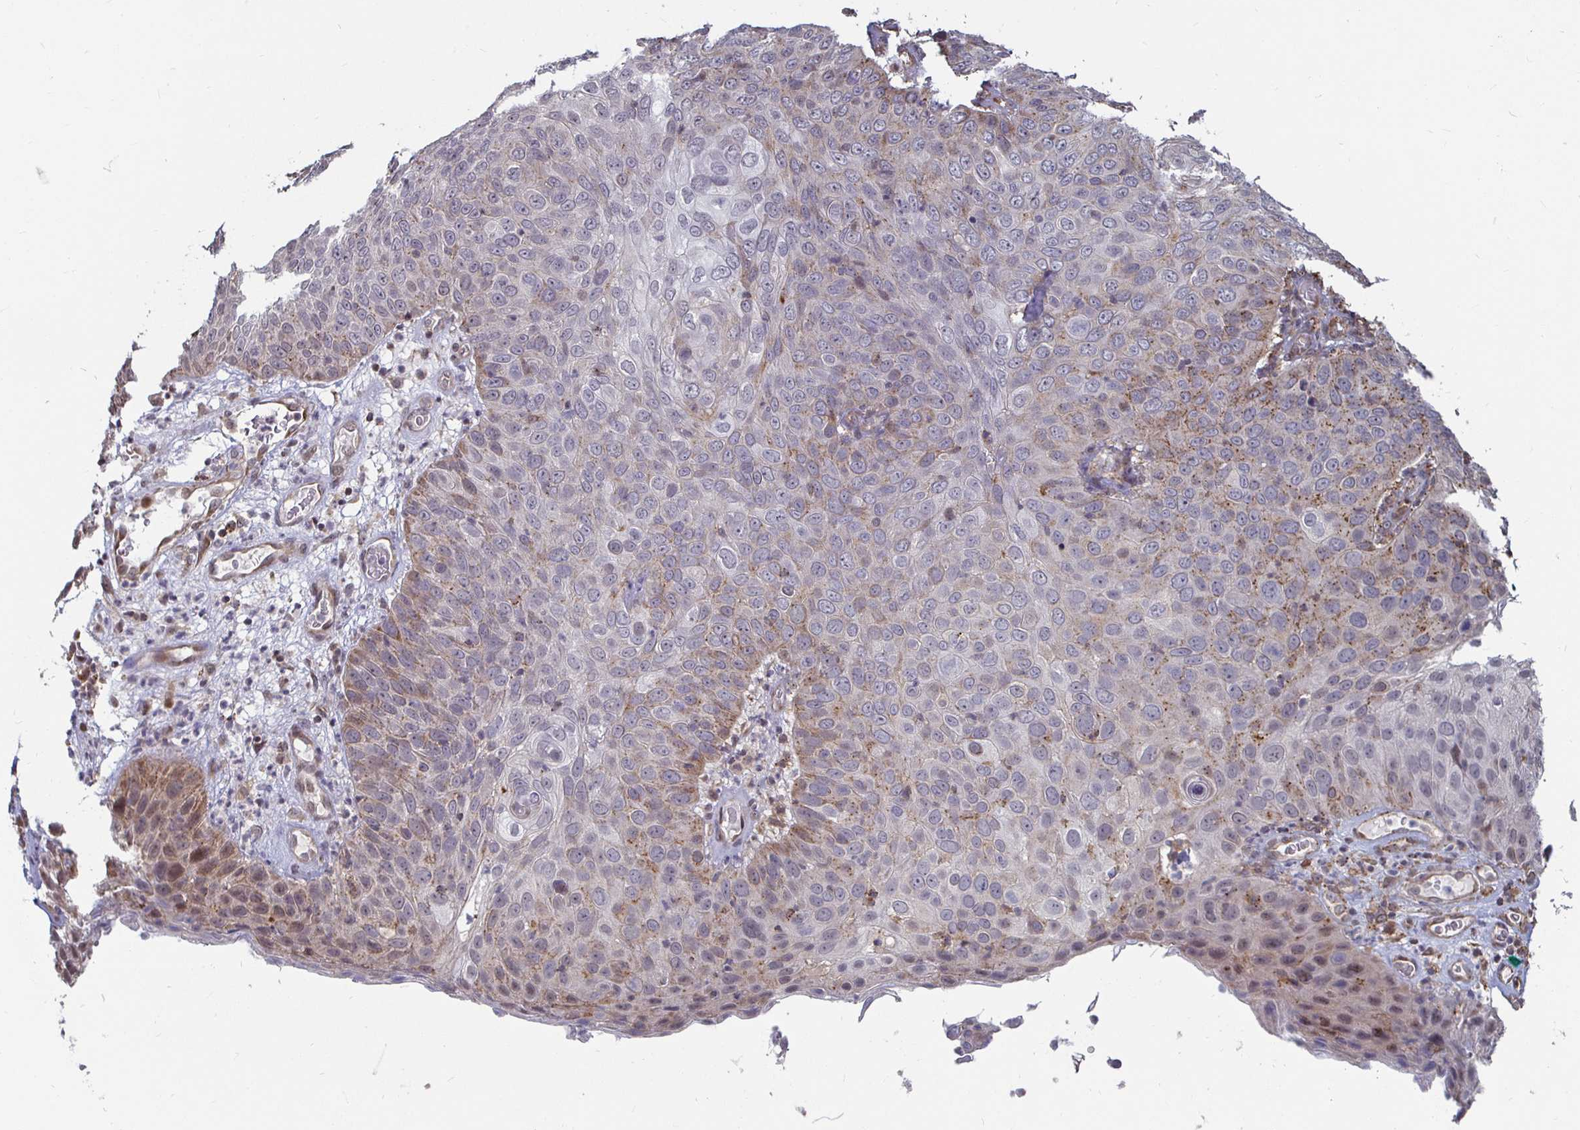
{"staining": {"intensity": "weak", "quantity": "25%-75%", "location": "cytoplasmic/membranous,nuclear"}, "tissue": "skin cancer", "cell_type": "Tumor cells", "image_type": "cancer", "snomed": [{"axis": "morphology", "description": "Squamous cell carcinoma, NOS"}, {"axis": "topography", "description": "Skin"}], "caption": "Tumor cells demonstrate low levels of weak cytoplasmic/membranous and nuclear expression in approximately 25%-75% of cells in skin cancer. (DAB (3,3'-diaminobenzidine) IHC with brightfield microscopy, high magnification).", "gene": "CAPN11", "patient": {"sex": "male", "age": 87}}